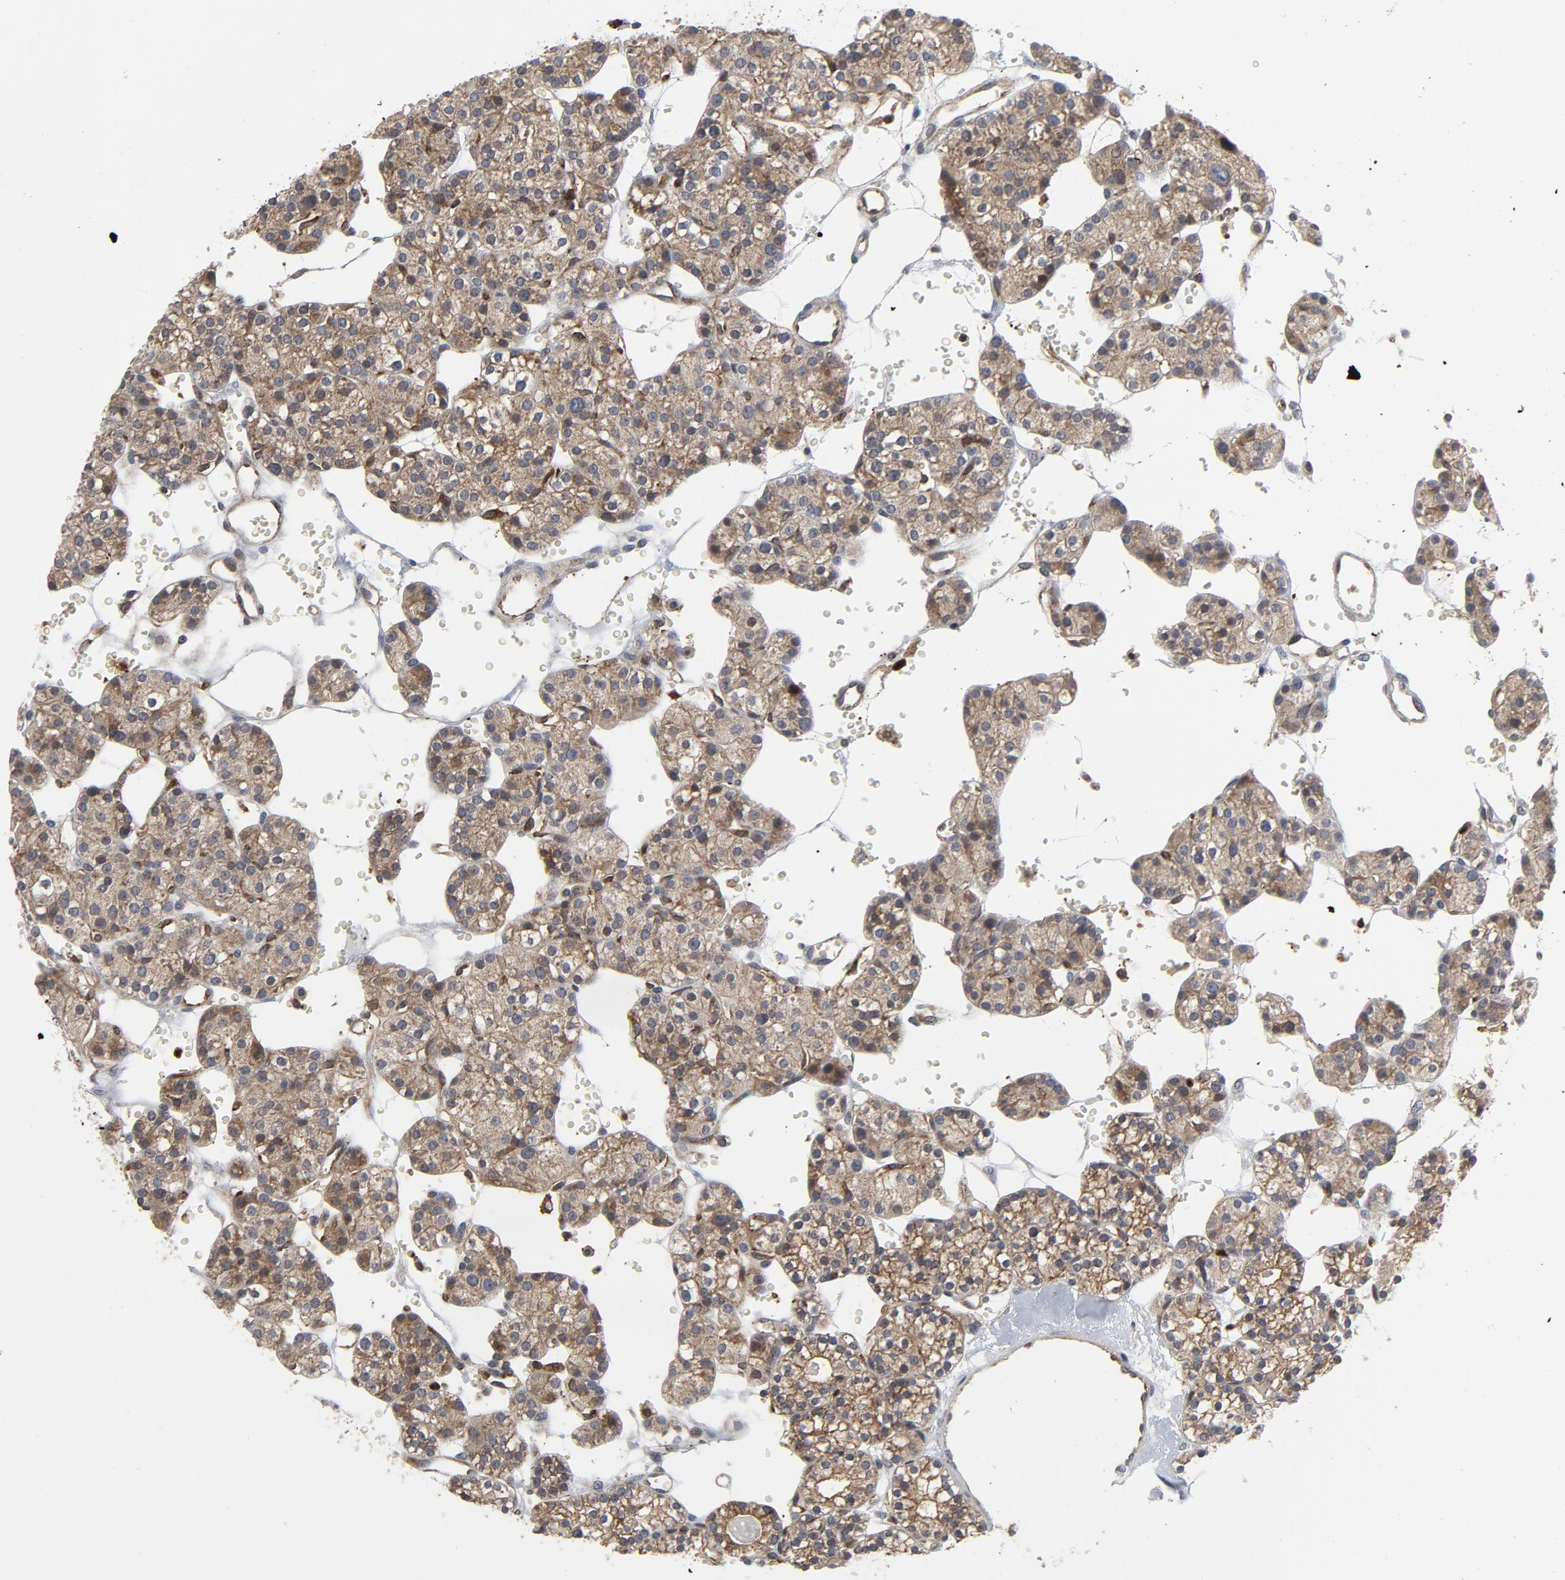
{"staining": {"intensity": "moderate", "quantity": ">75%", "location": "cytoplasmic/membranous"}, "tissue": "parathyroid gland", "cell_type": "Glandular cells", "image_type": "normal", "snomed": [{"axis": "morphology", "description": "Normal tissue, NOS"}, {"axis": "topography", "description": "Parathyroid gland"}], "caption": "Immunohistochemistry photomicrograph of normal parathyroid gland: parathyroid gland stained using IHC exhibits medium levels of moderate protein expression localized specifically in the cytoplasmic/membranous of glandular cells, appearing as a cytoplasmic/membranous brown color.", "gene": "YES1", "patient": {"sex": "female", "age": 64}}